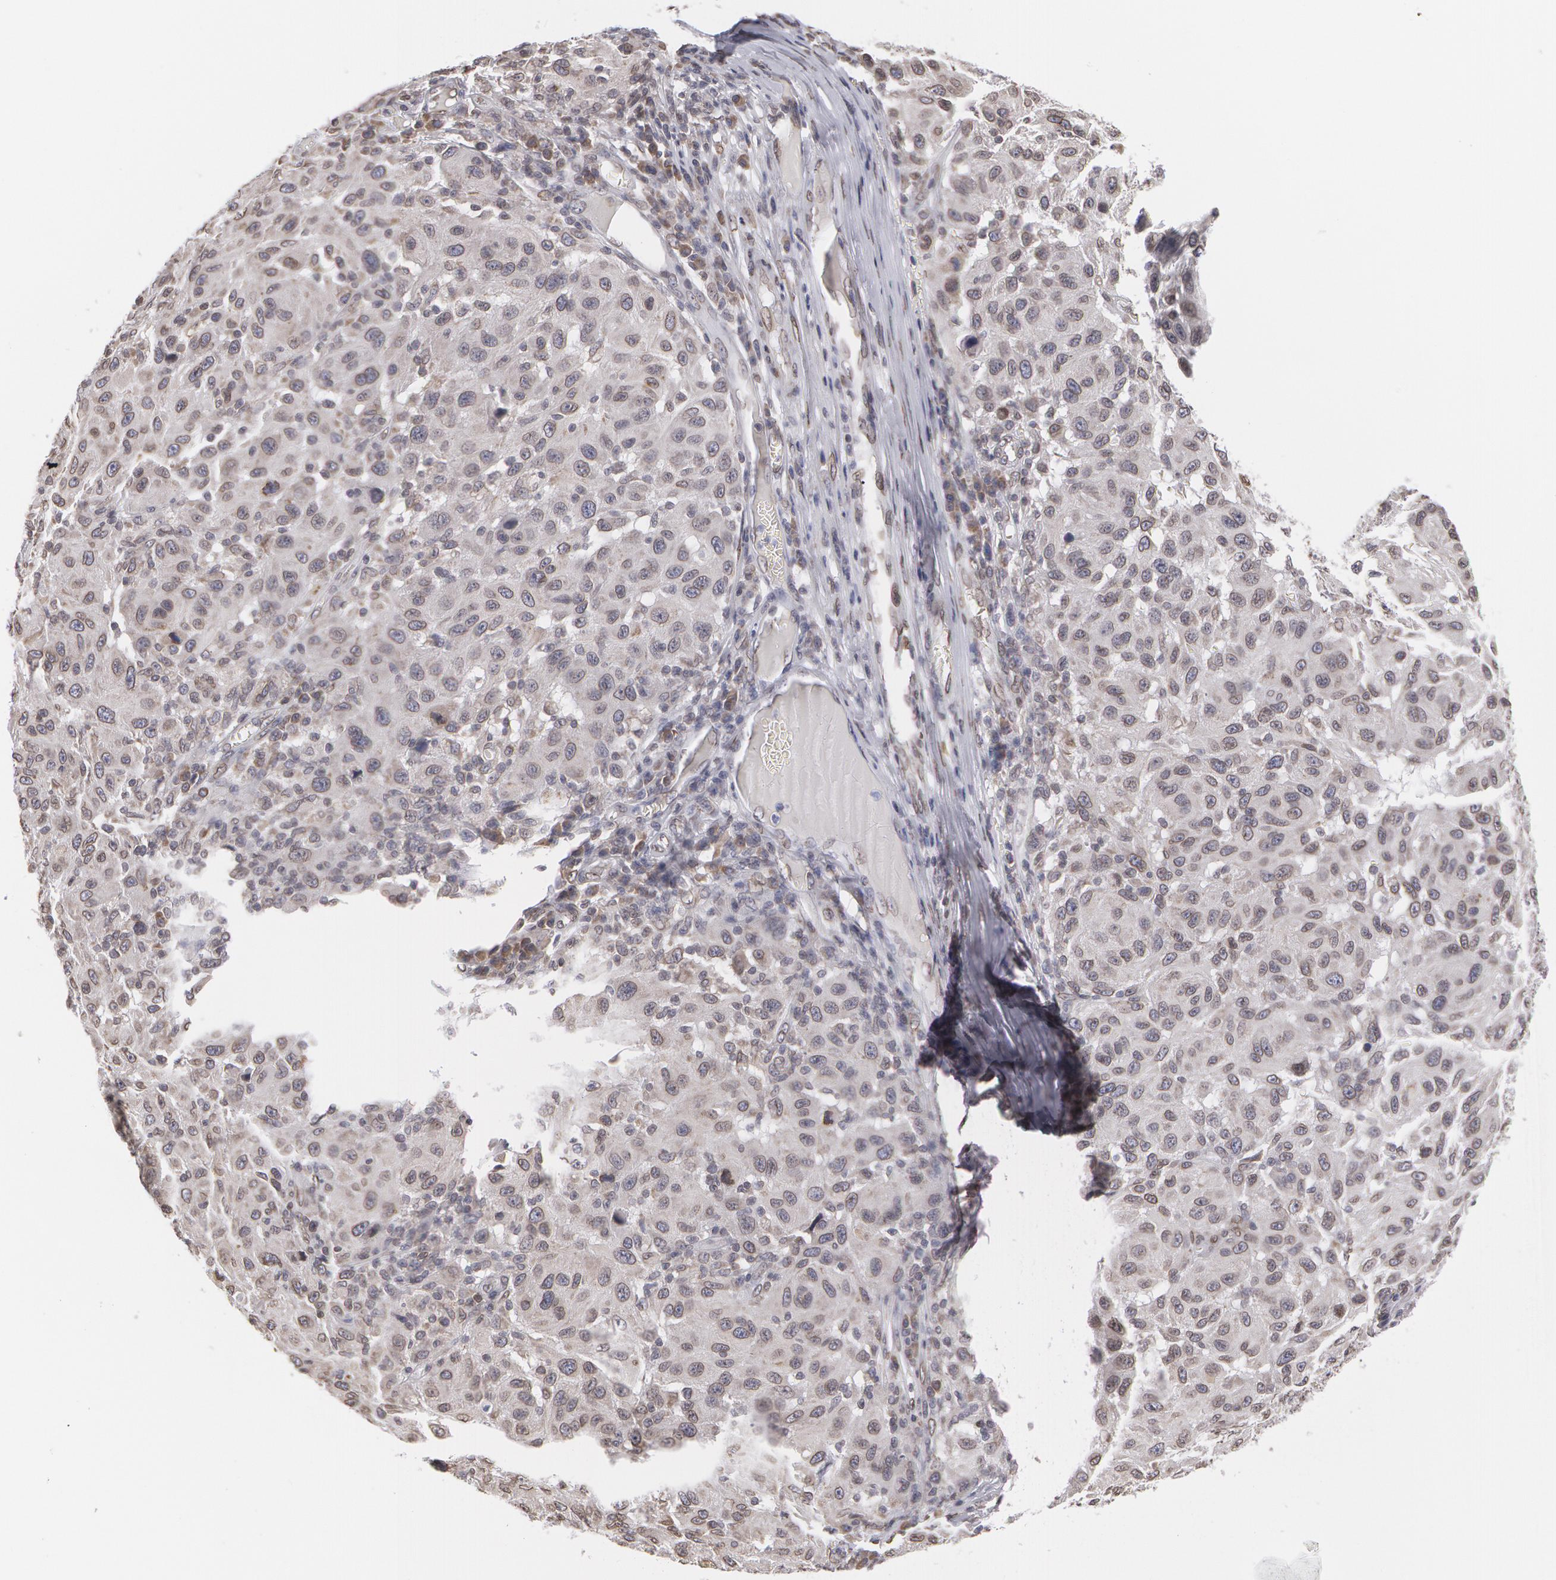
{"staining": {"intensity": "moderate", "quantity": "25%-75%", "location": "nuclear"}, "tissue": "melanoma", "cell_type": "Tumor cells", "image_type": "cancer", "snomed": [{"axis": "morphology", "description": "Malignant melanoma, NOS"}, {"axis": "topography", "description": "Skin"}], "caption": "Protein analysis of melanoma tissue reveals moderate nuclear expression in approximately 25%-75% of tumor cells.", "gene": "EMD", "patient": {"sex": "female", "age": 77}}